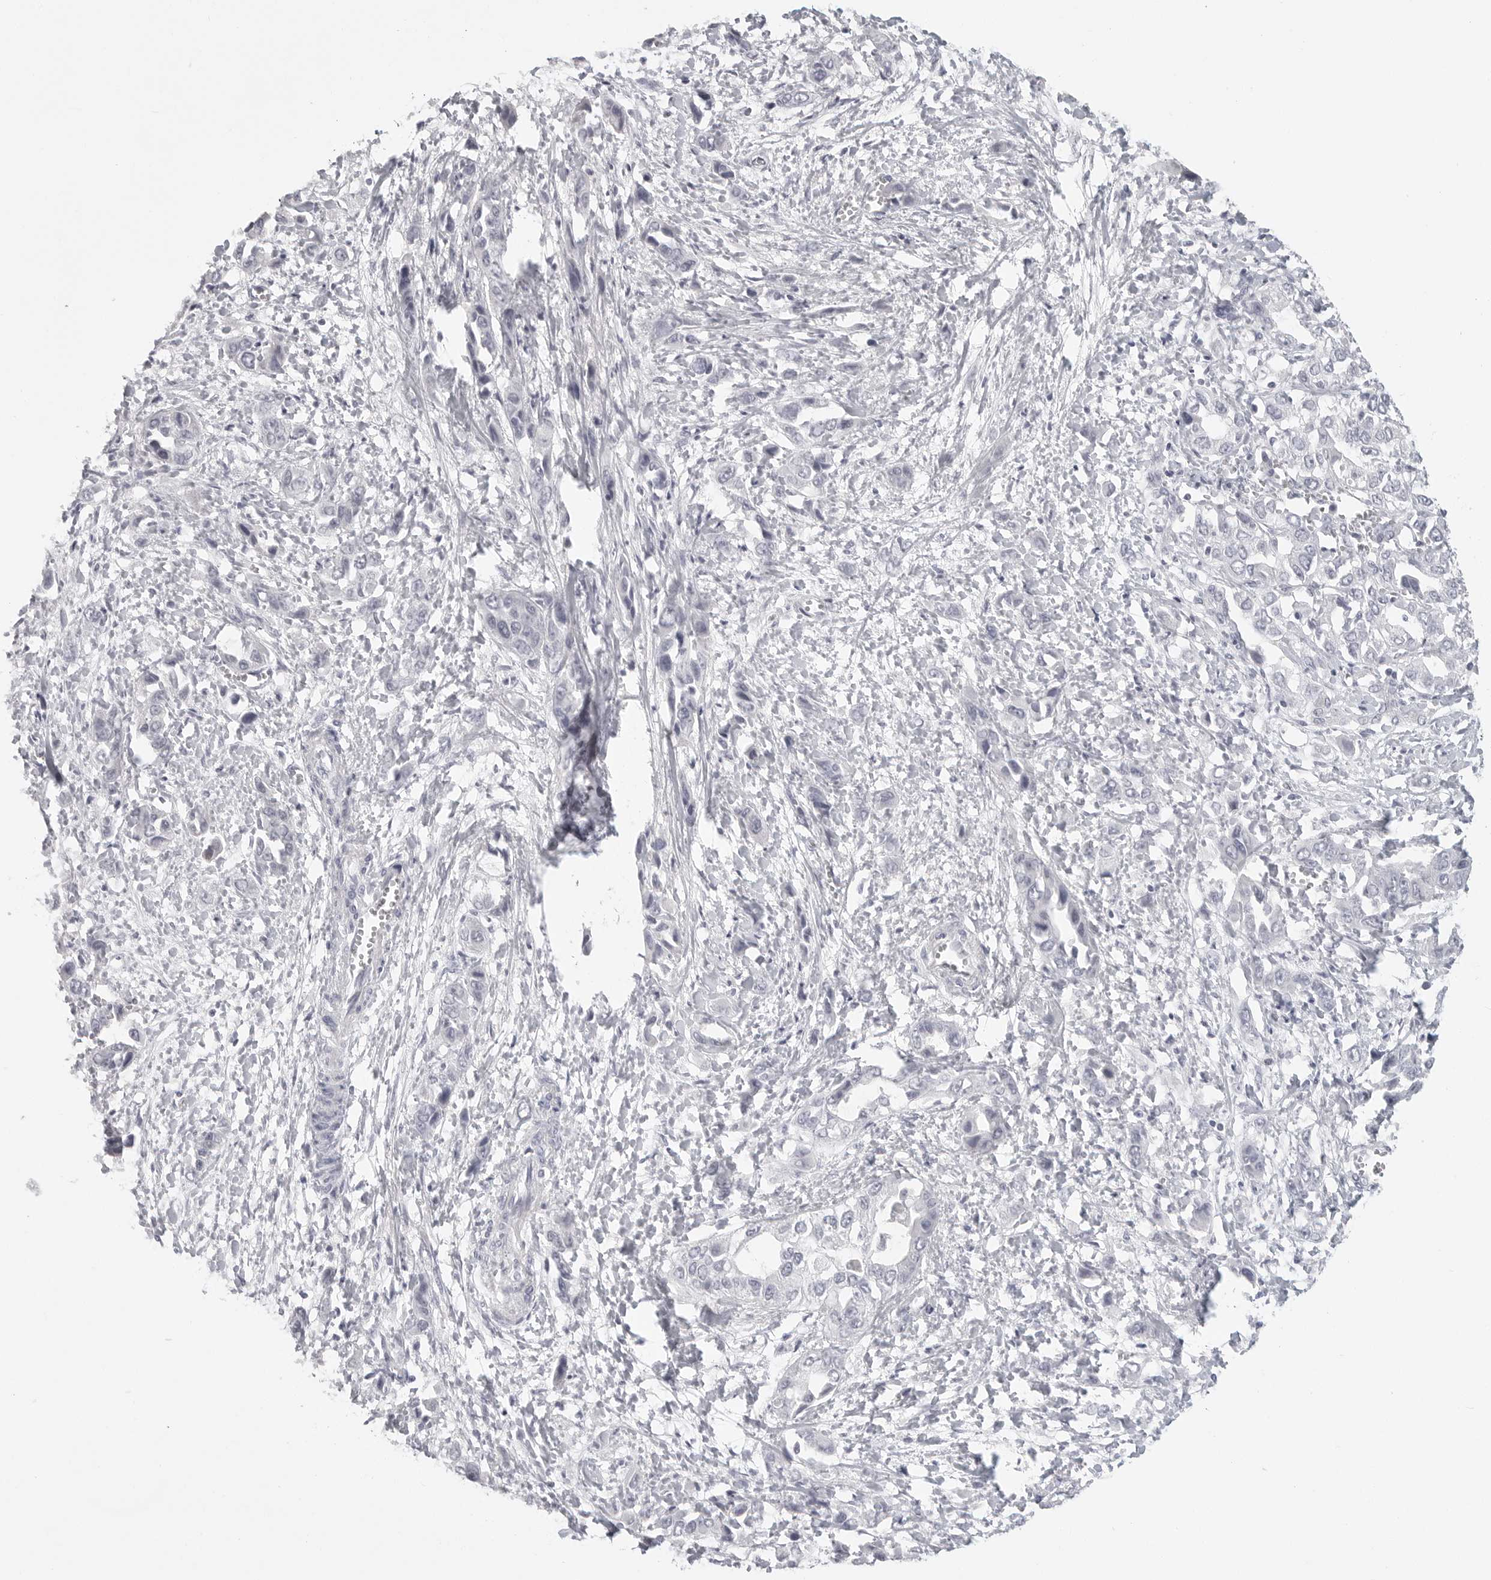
{"staining": {"intensity": "negative", "quantity": "none", "location": "none"}, "tissue": "liver cancer", "cell_type": "Tumor cells", "image_type": "cancer", "snomed": [{"axis": "morphology", "description": "Cholangiocarcinoma"}, {"axis": "topography", "description": "Liver"}], "caption": "Liver cancer (cholangiocarcinoma) stained for a protein using IHC shows no positivity tumor cells.", "gene": "HMGCS2", "patient": {"sex": "female", "age": 52}}